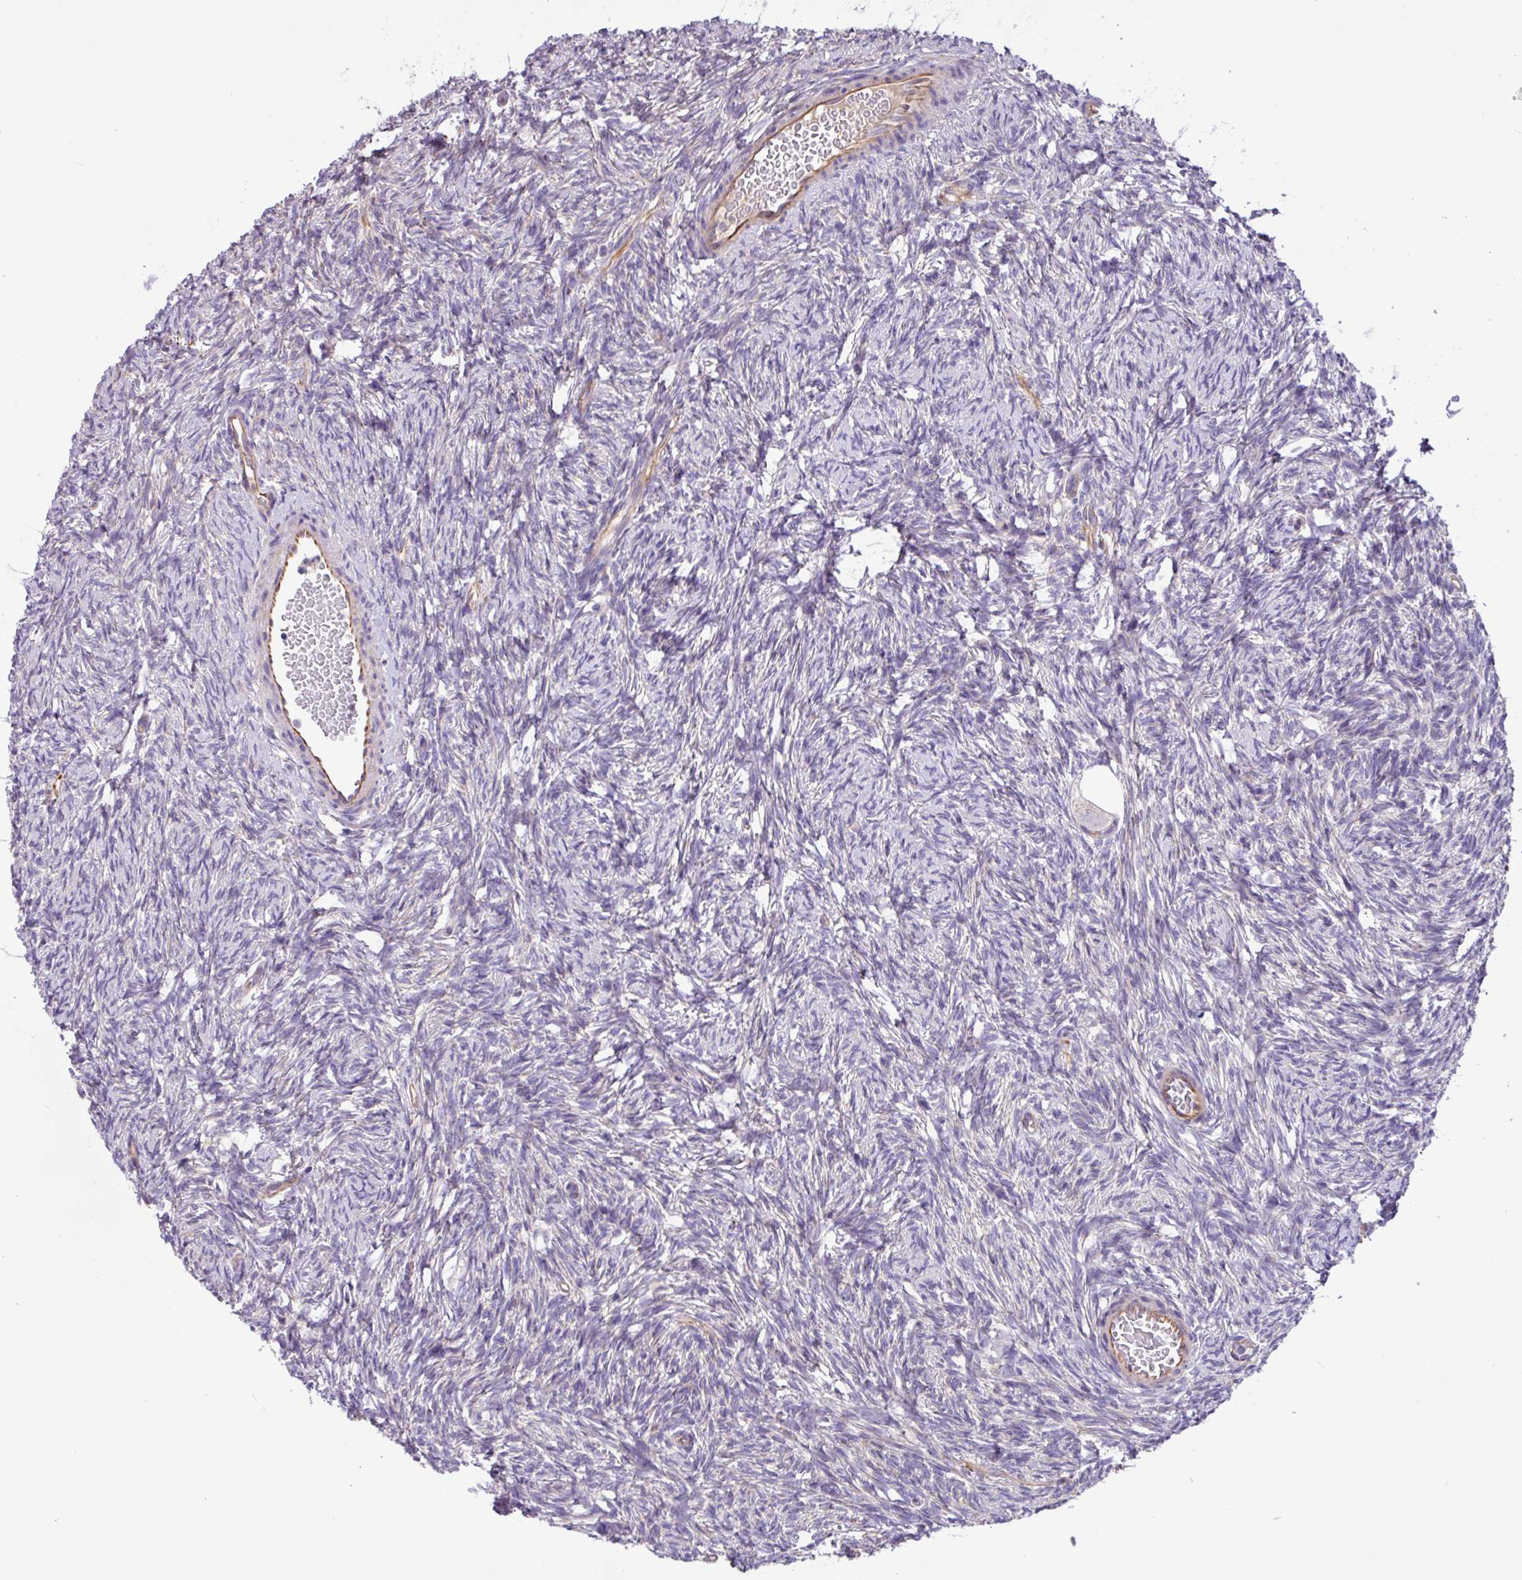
{"staining": {"intensity": "negative", "quantity": "none", "location": "none"}, "tissue": "ovary", "cell_type": "Follicle cells", "image_type": "normal", "snomed": [{"axis": "morphology", "description": "Normal tissue, NOS"}, {"axis": "topography", "description": "Ovary"}], "caption": "This is a histopathology image of immunohistochemistry staining of normal ovary, which shows no staining in follicle cells.", "gene": "MRM2", "patient": {"sex": "female", "age": 33}}